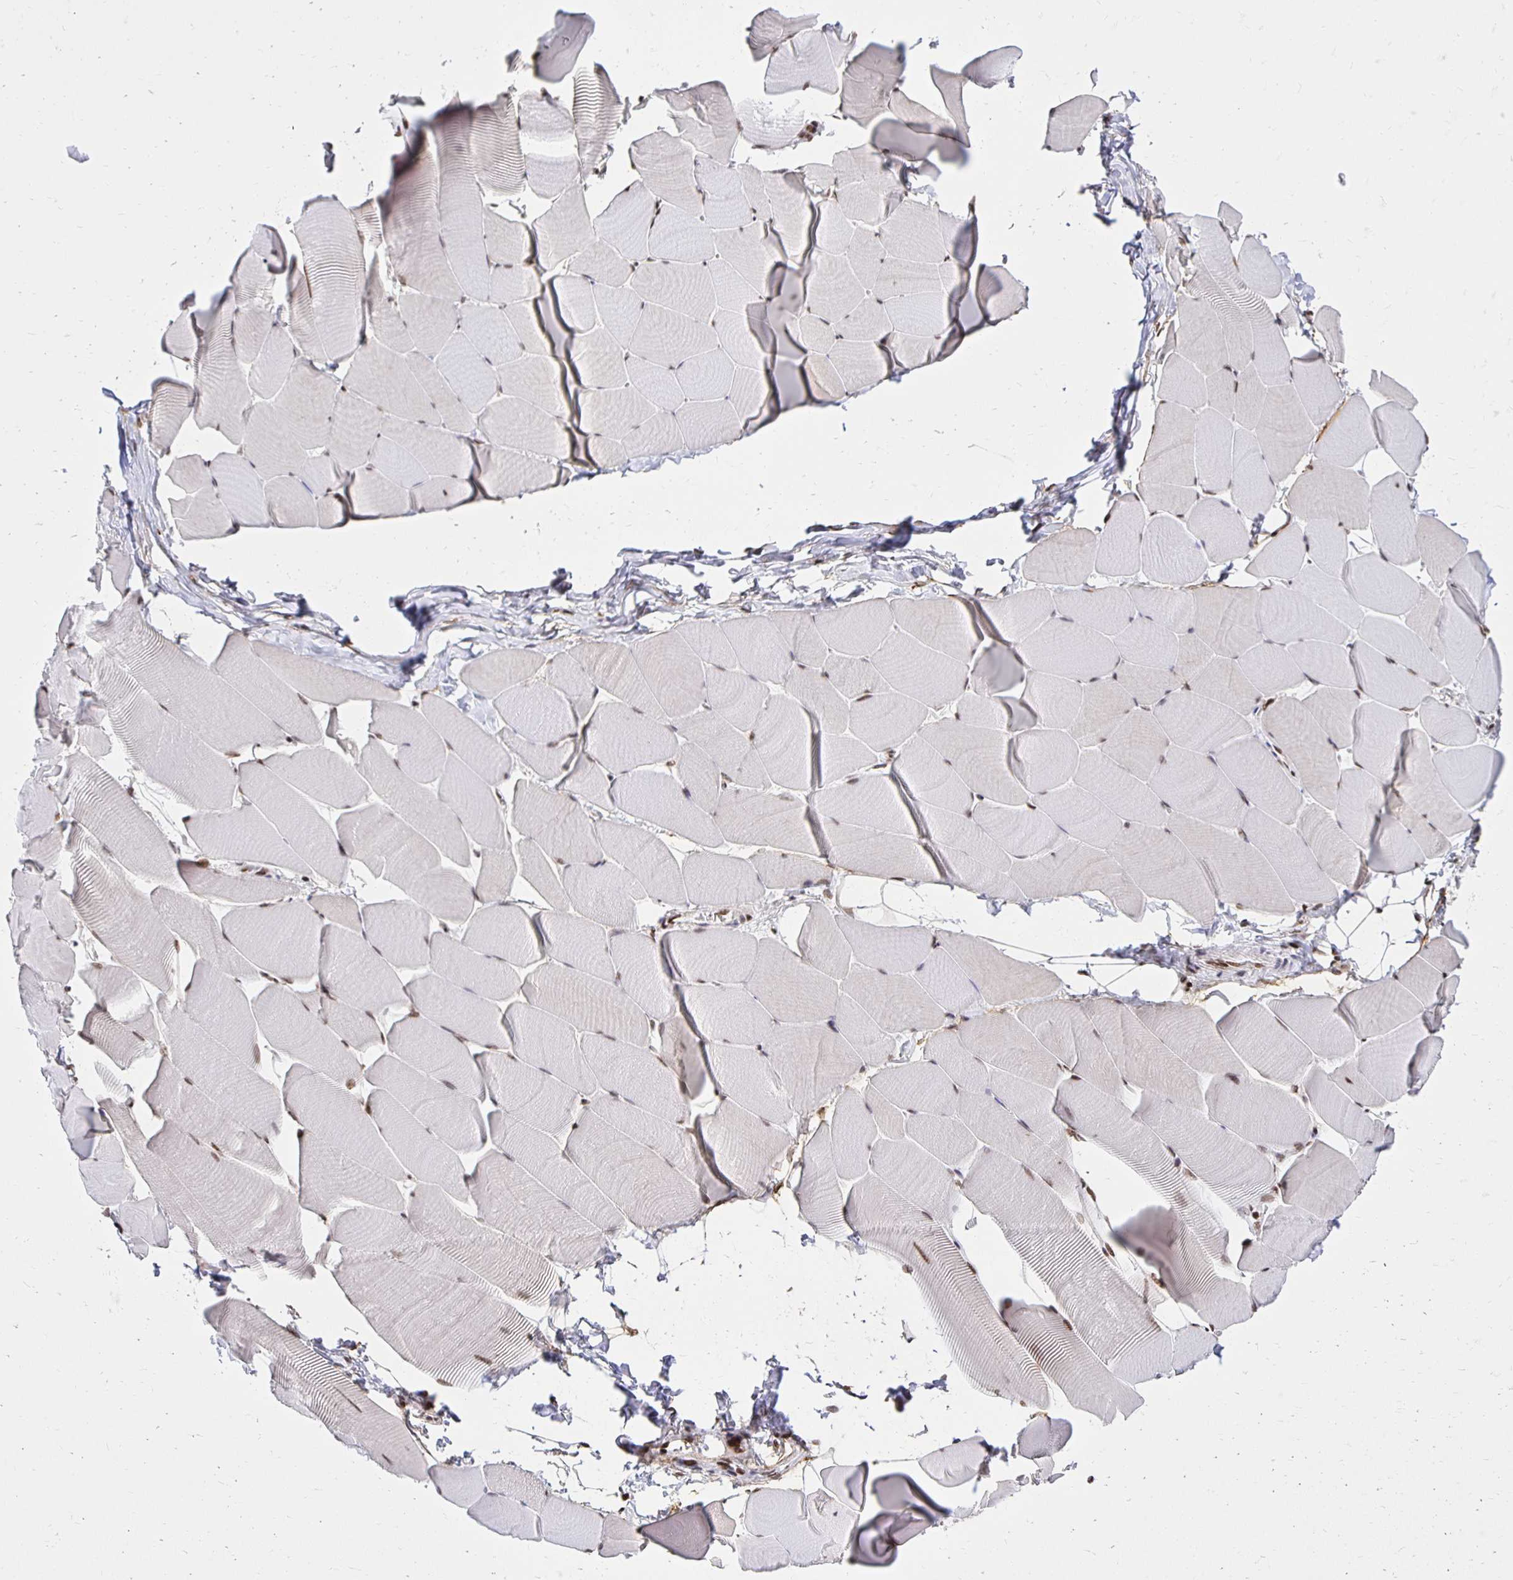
{"staining": {"intensity": "moderate", "quantity": ">75%", "location": "nuclear"}, "tissue": "skeletal muscle", "cell_type": "Myocytes", "image_type": "normal", "snomed": [{"axis": "morphology", "description": "Normal tissue, NOS"}, {"axis": "topography", "description": "Skeletal muscle"}], "caption": "IHC image of benign skeletal muscle: skeletal muscle stained using immunohistochemistry (IHC) shows medium levels of moderate protein expression localized specifically in the nuclear of myocytes, appearing as a nuclear brown color.", "gene": "ZNF579", "patient": {"sex": "male", "age": 25}}